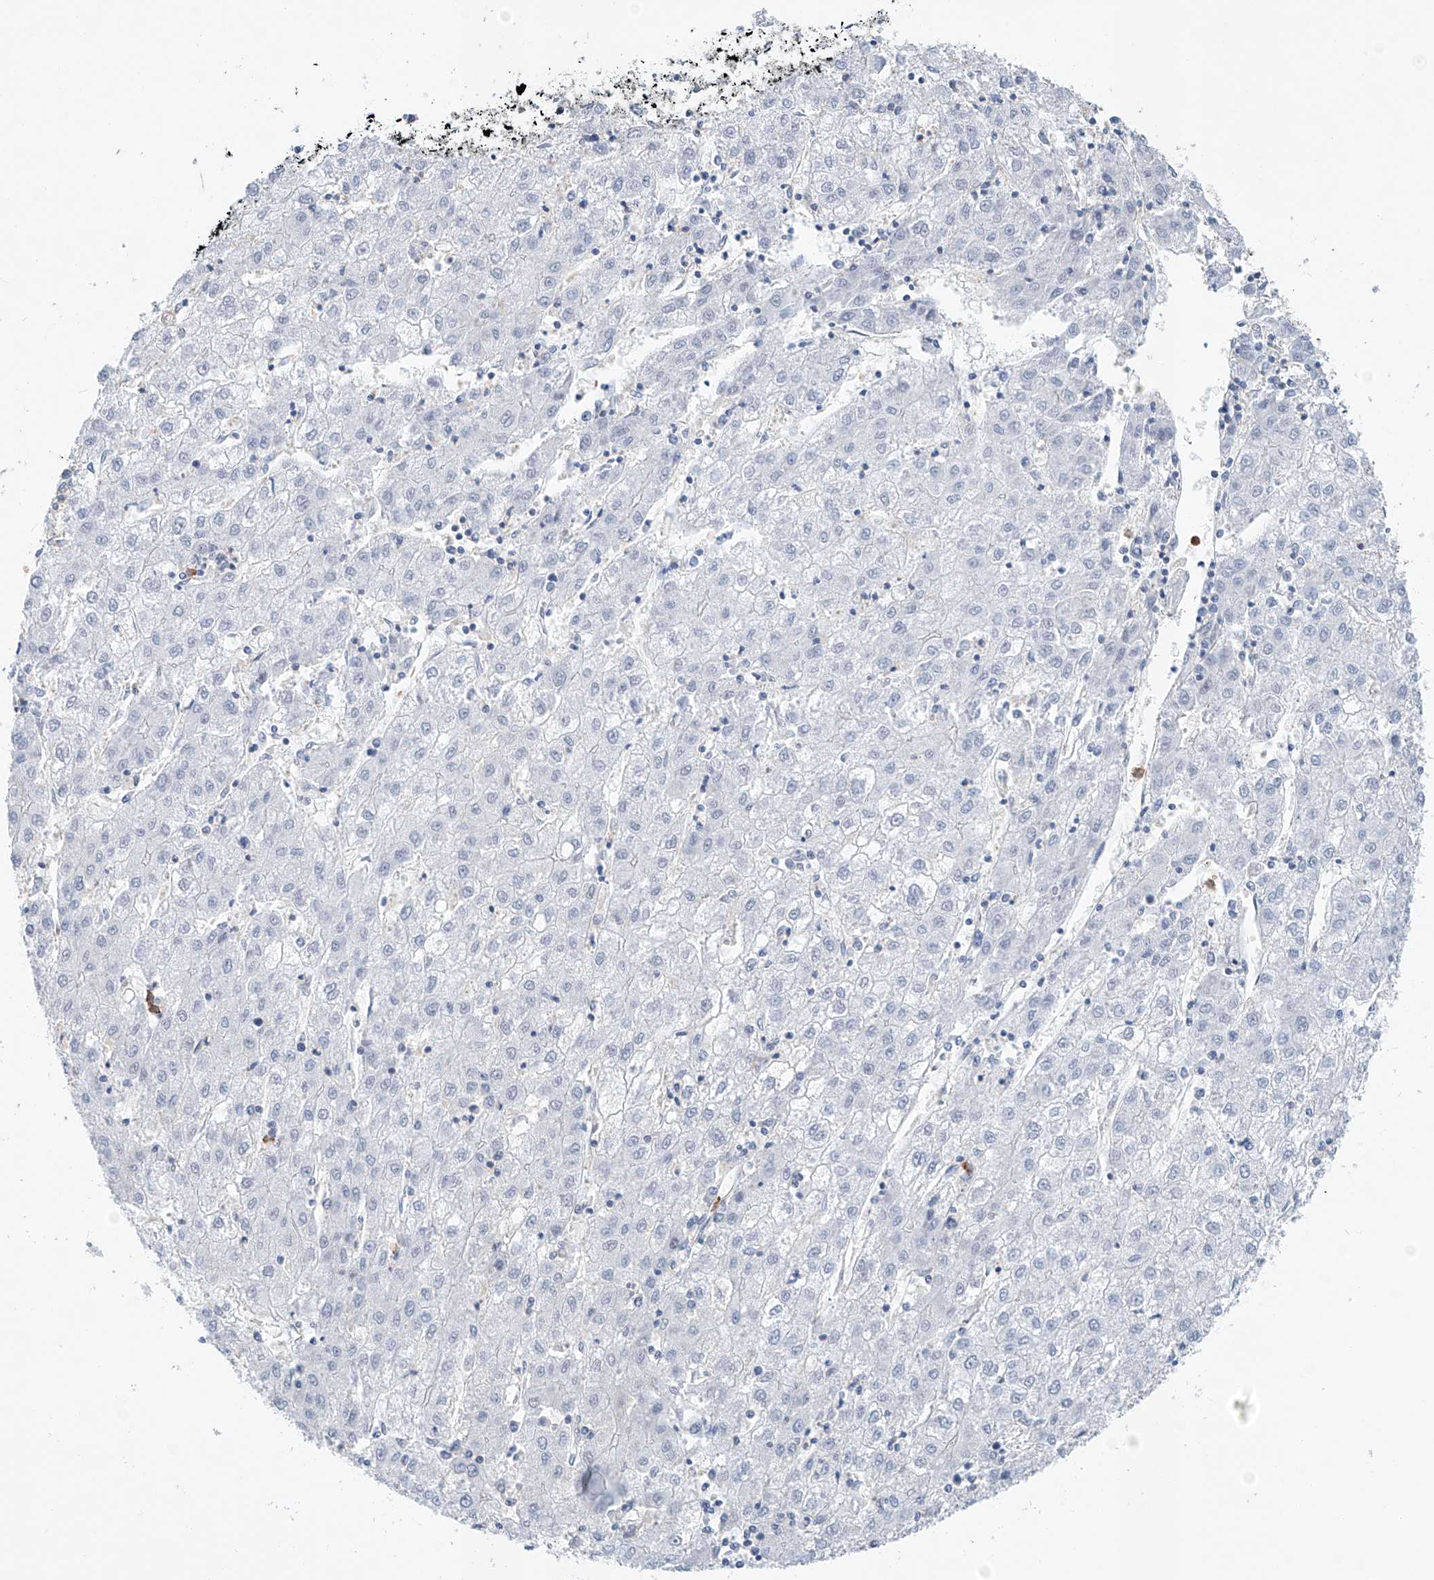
{"staining": {"intensity": "negative", "quantity": "none", "location": "none"}, "tissue": "liver cancer", "cell_type": "Tumor cells", "image_type": "cancer", "snomed": [{"axis": "morphology", "description": "Carcinoma, Hepatocellular, NOS"}, {"axis": "topography", "description": "Liver"}], "caption": "Tumor cells are negative for protein expression in human liver cancer.", "gene": "KLF15", "patient": {"sex": "male", "age": 72}}